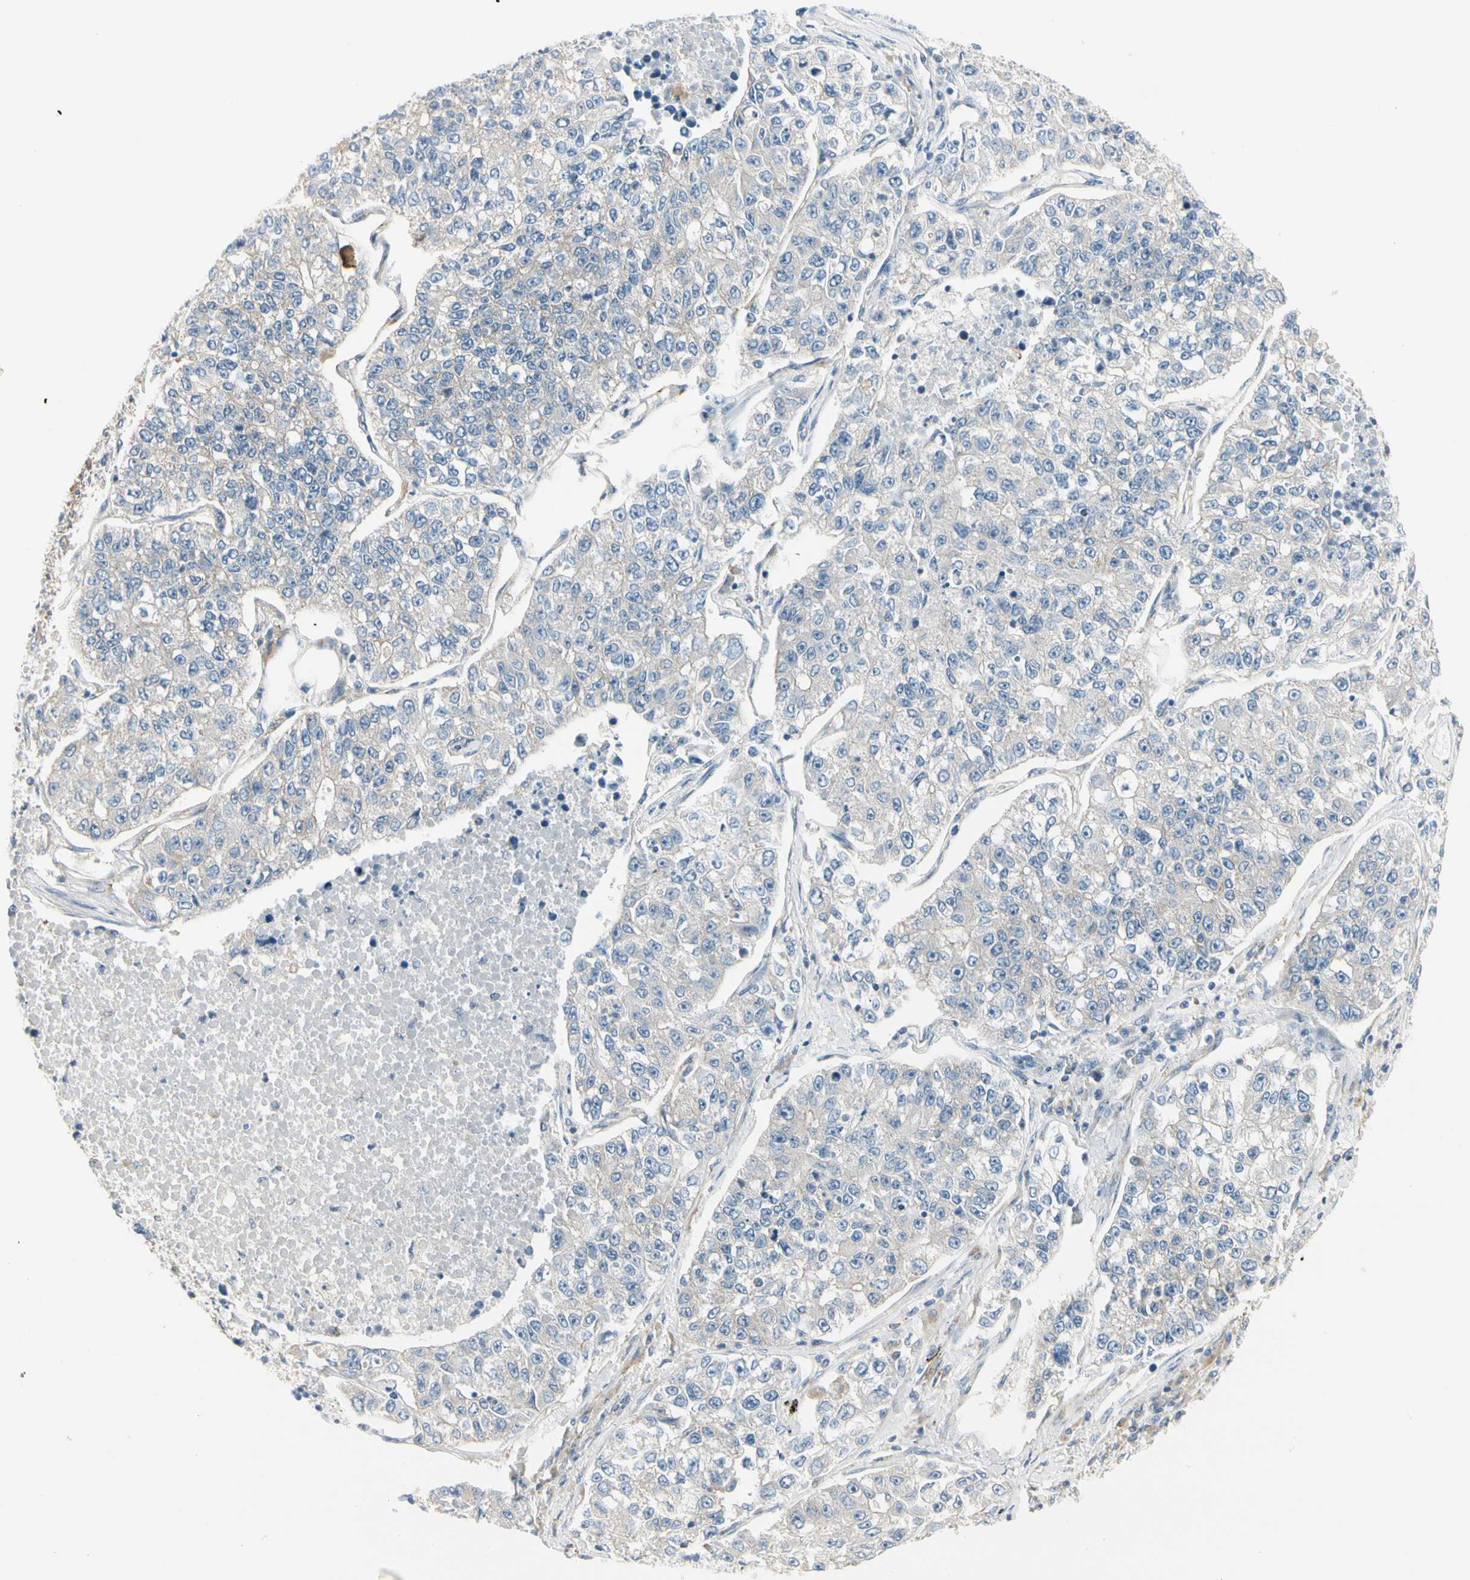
{"staining": {"intensity": "negative", "quantity": "none", "location": "none"}, "tissue": "lung cancer", "cell_type": "Tumor cells", "image_type": "cancer", "snomed": [{"axis": "morphology", "description": "Adenocarcinoma, NOS"}, {"axis": "topography", "description": "Lung"}], "caption": "IHC photomicrograph of human lung adenocarcinoma stained for a protein (brown), which displays no positivity in tumor cells. (Brightfield microscopy of DAB immunohistochemistry at high magnification).", "gene": "AGFG1", "patient": {"sex": "male", "age": 49}}